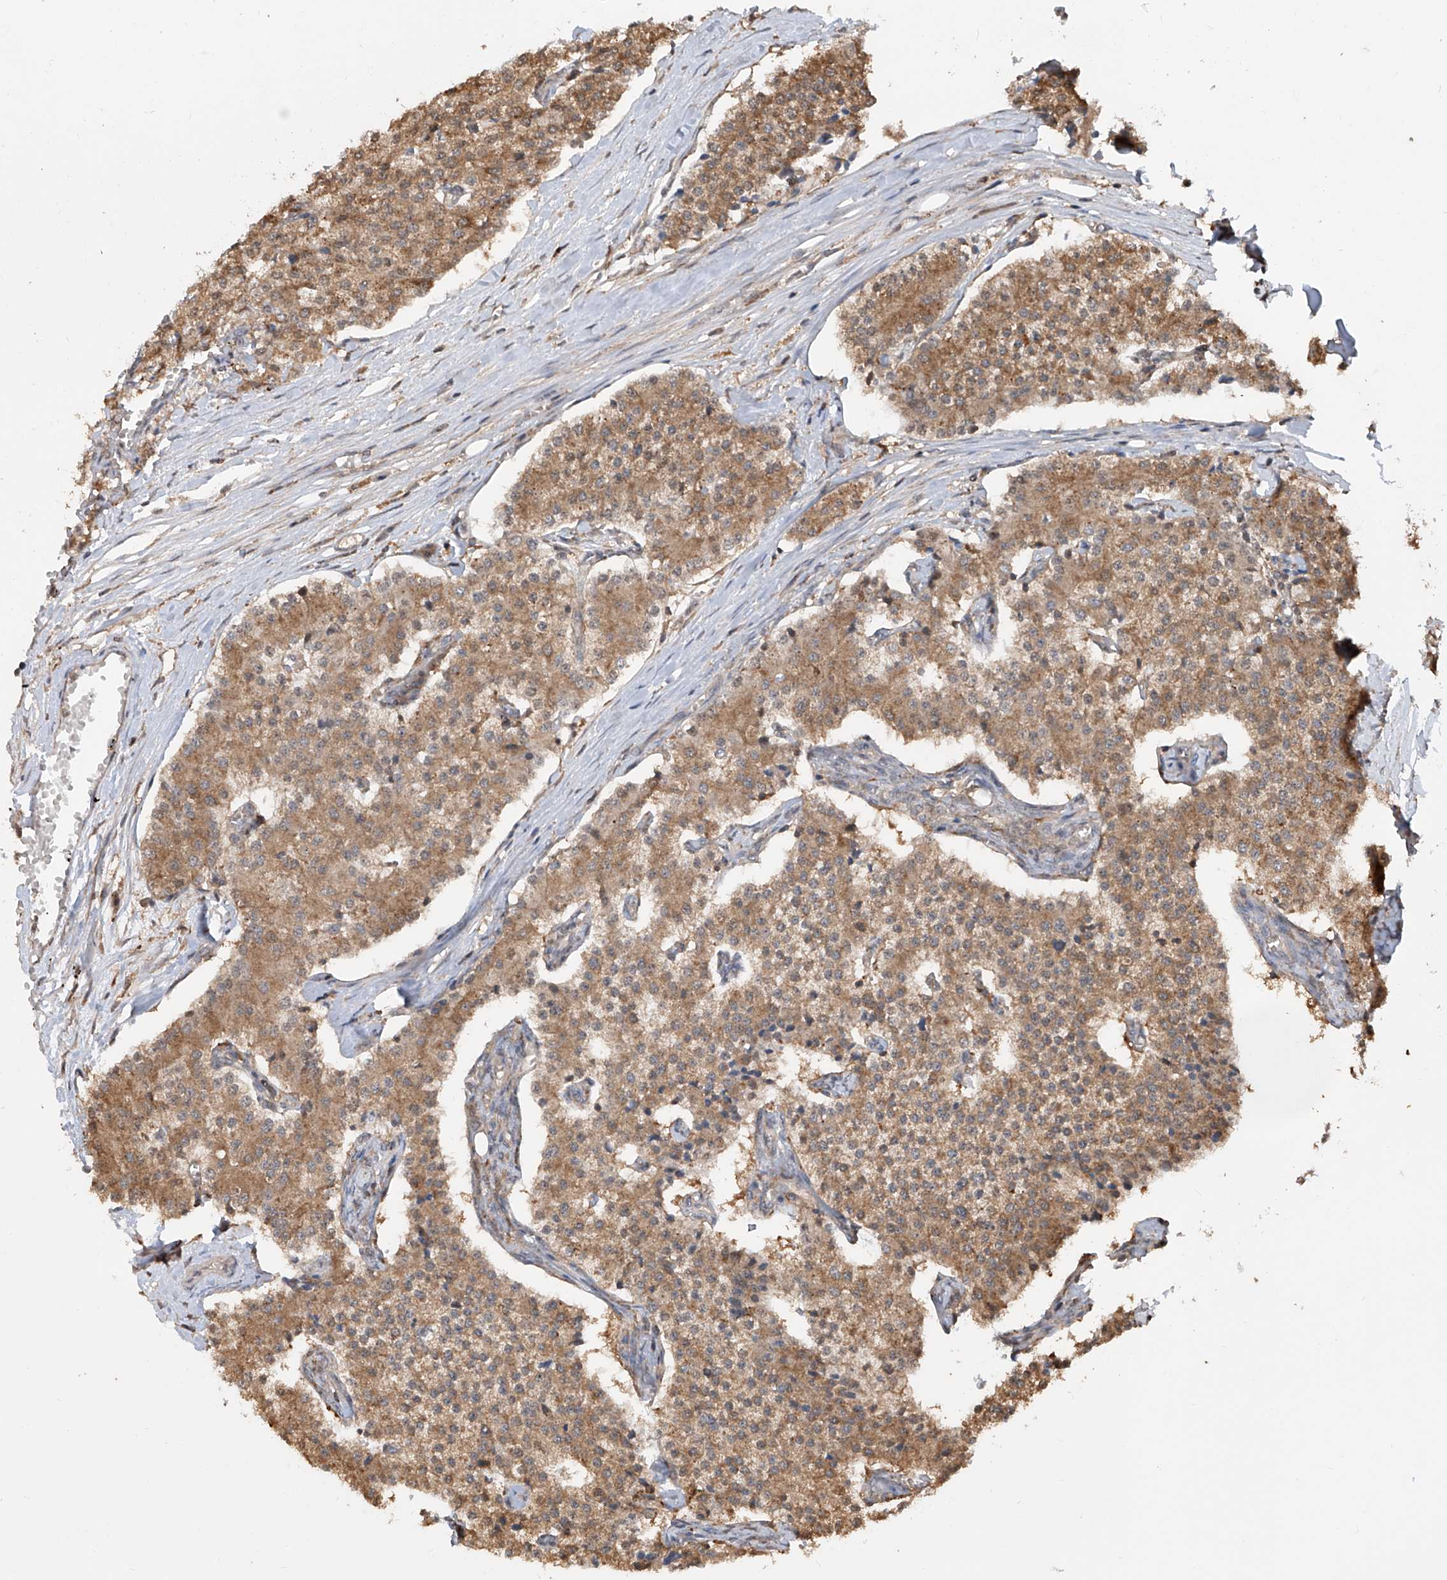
{"staining": {"intensity": "moderate", "quantity": ">75%", "location": "cytoplasmic/membranous"}, "tissue": "carcinoid", "cell_type": "Tumor cells", "image_type": "cancer", "snomed": [{"axis": "morphology", "description": "Carcinoid, malignant, NOS"}, {"axis": "topography", "description": "Colon"}], "caption": "This histopathology image shows immunohistochemistry staining of human carcinoid (malignant), with medium moderate cytoplasmic/membranous positivity in approximately >75% of tumor cells.", "gene": "HOXC8", "patient": {"sex": "female", "age": 52}}